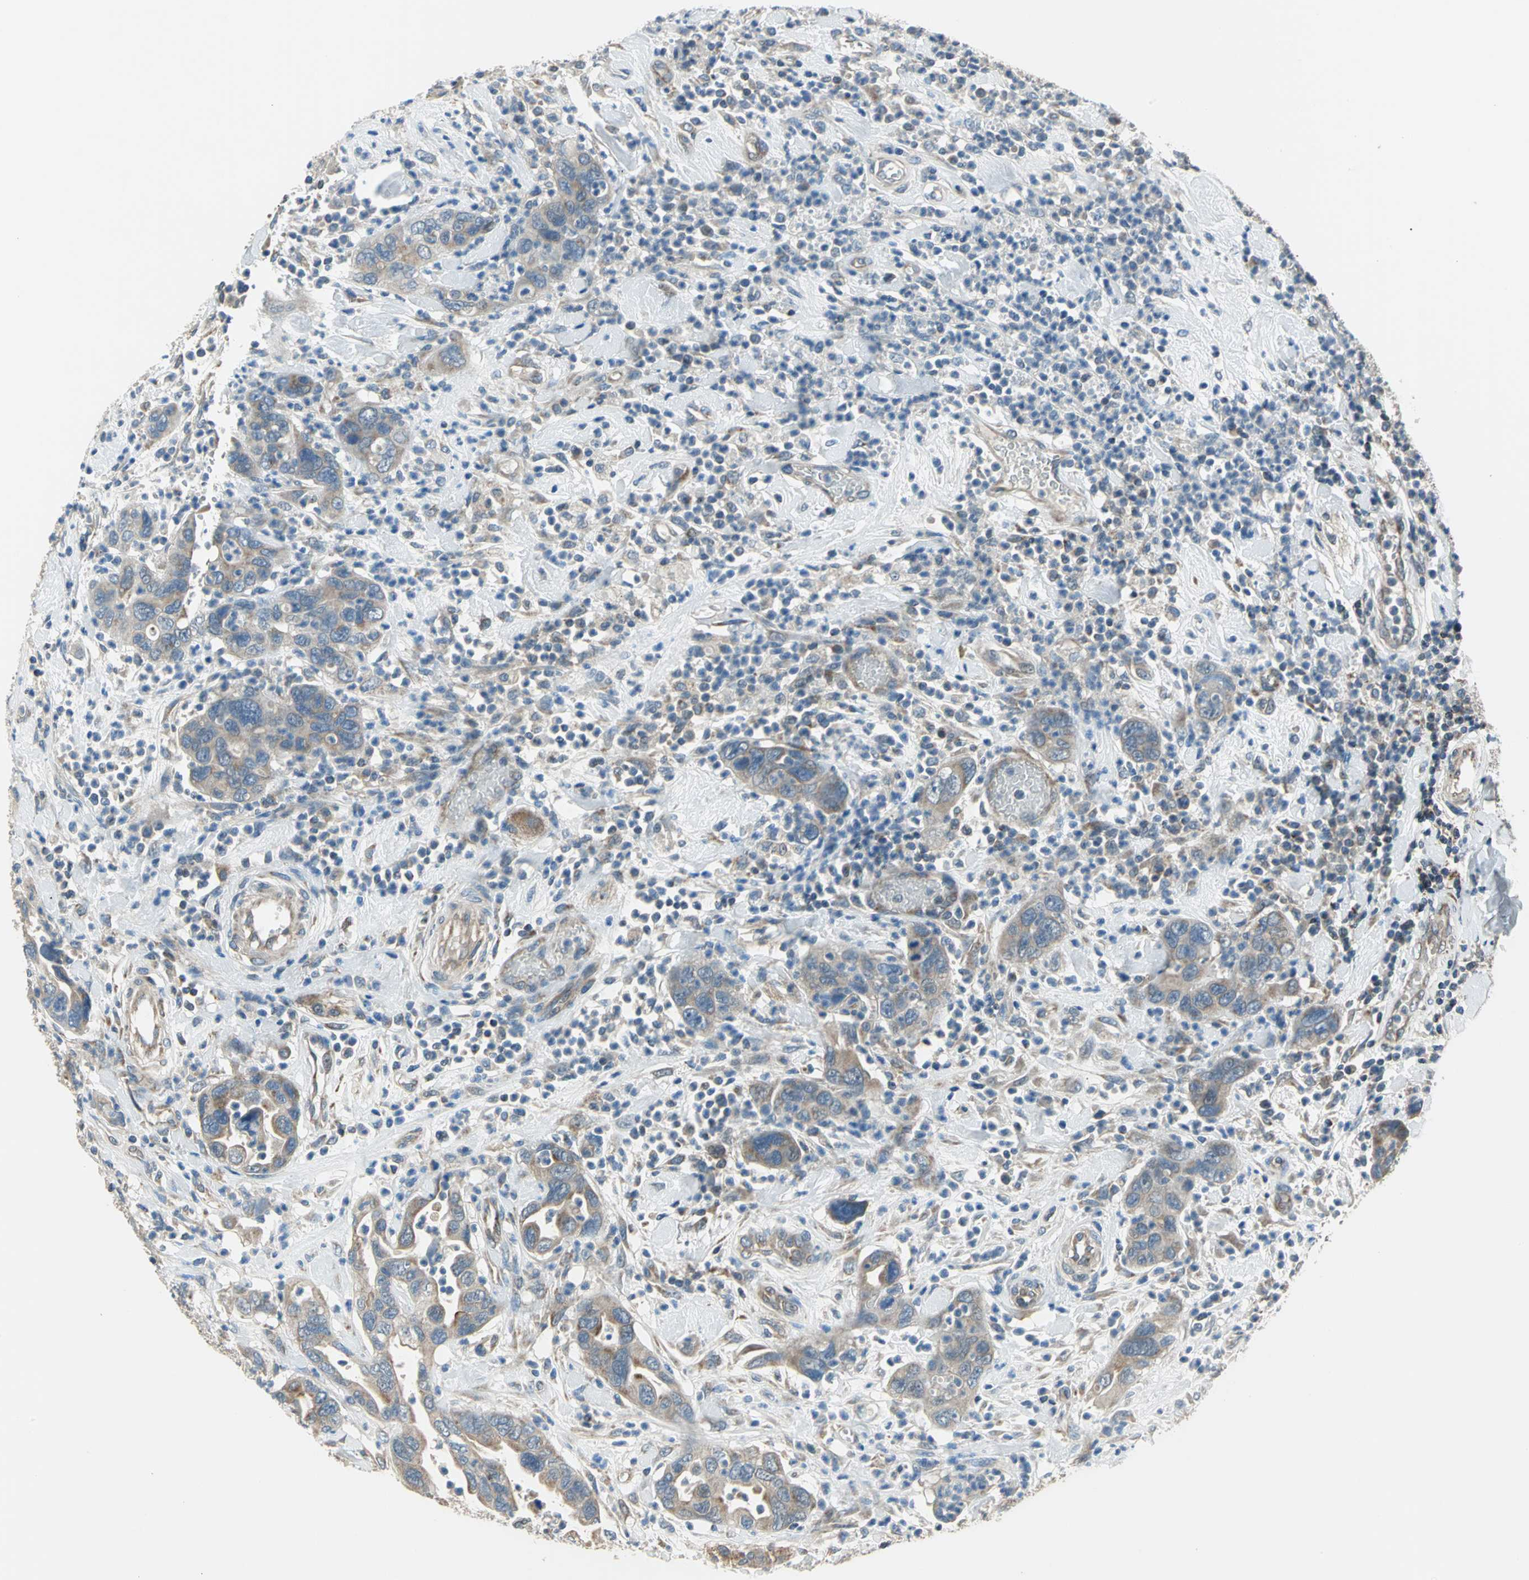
{"staining": {"intensity": "moderate", "quantity": ">75%", "location": "cytoplasmic/membranous"}, "tissue": "pancreatic cancer", "cell_type": "Tumor cells", "image_type": "cancer", "snomed": [{"axis": "morphology", "description": "Adenocarcinoma, NOS"}, {"axis": "topography", "description": "Pancreas"}], "caption": "About >75% of tumor cells in human adenocarcinoma (pancreatic) reveal moderate cytoplasmic/membranous protein positivity as visualized by brown immunohistochemical staining.", "gene": "TRAK1", "patient": {"sex": "female", "age": 71}}